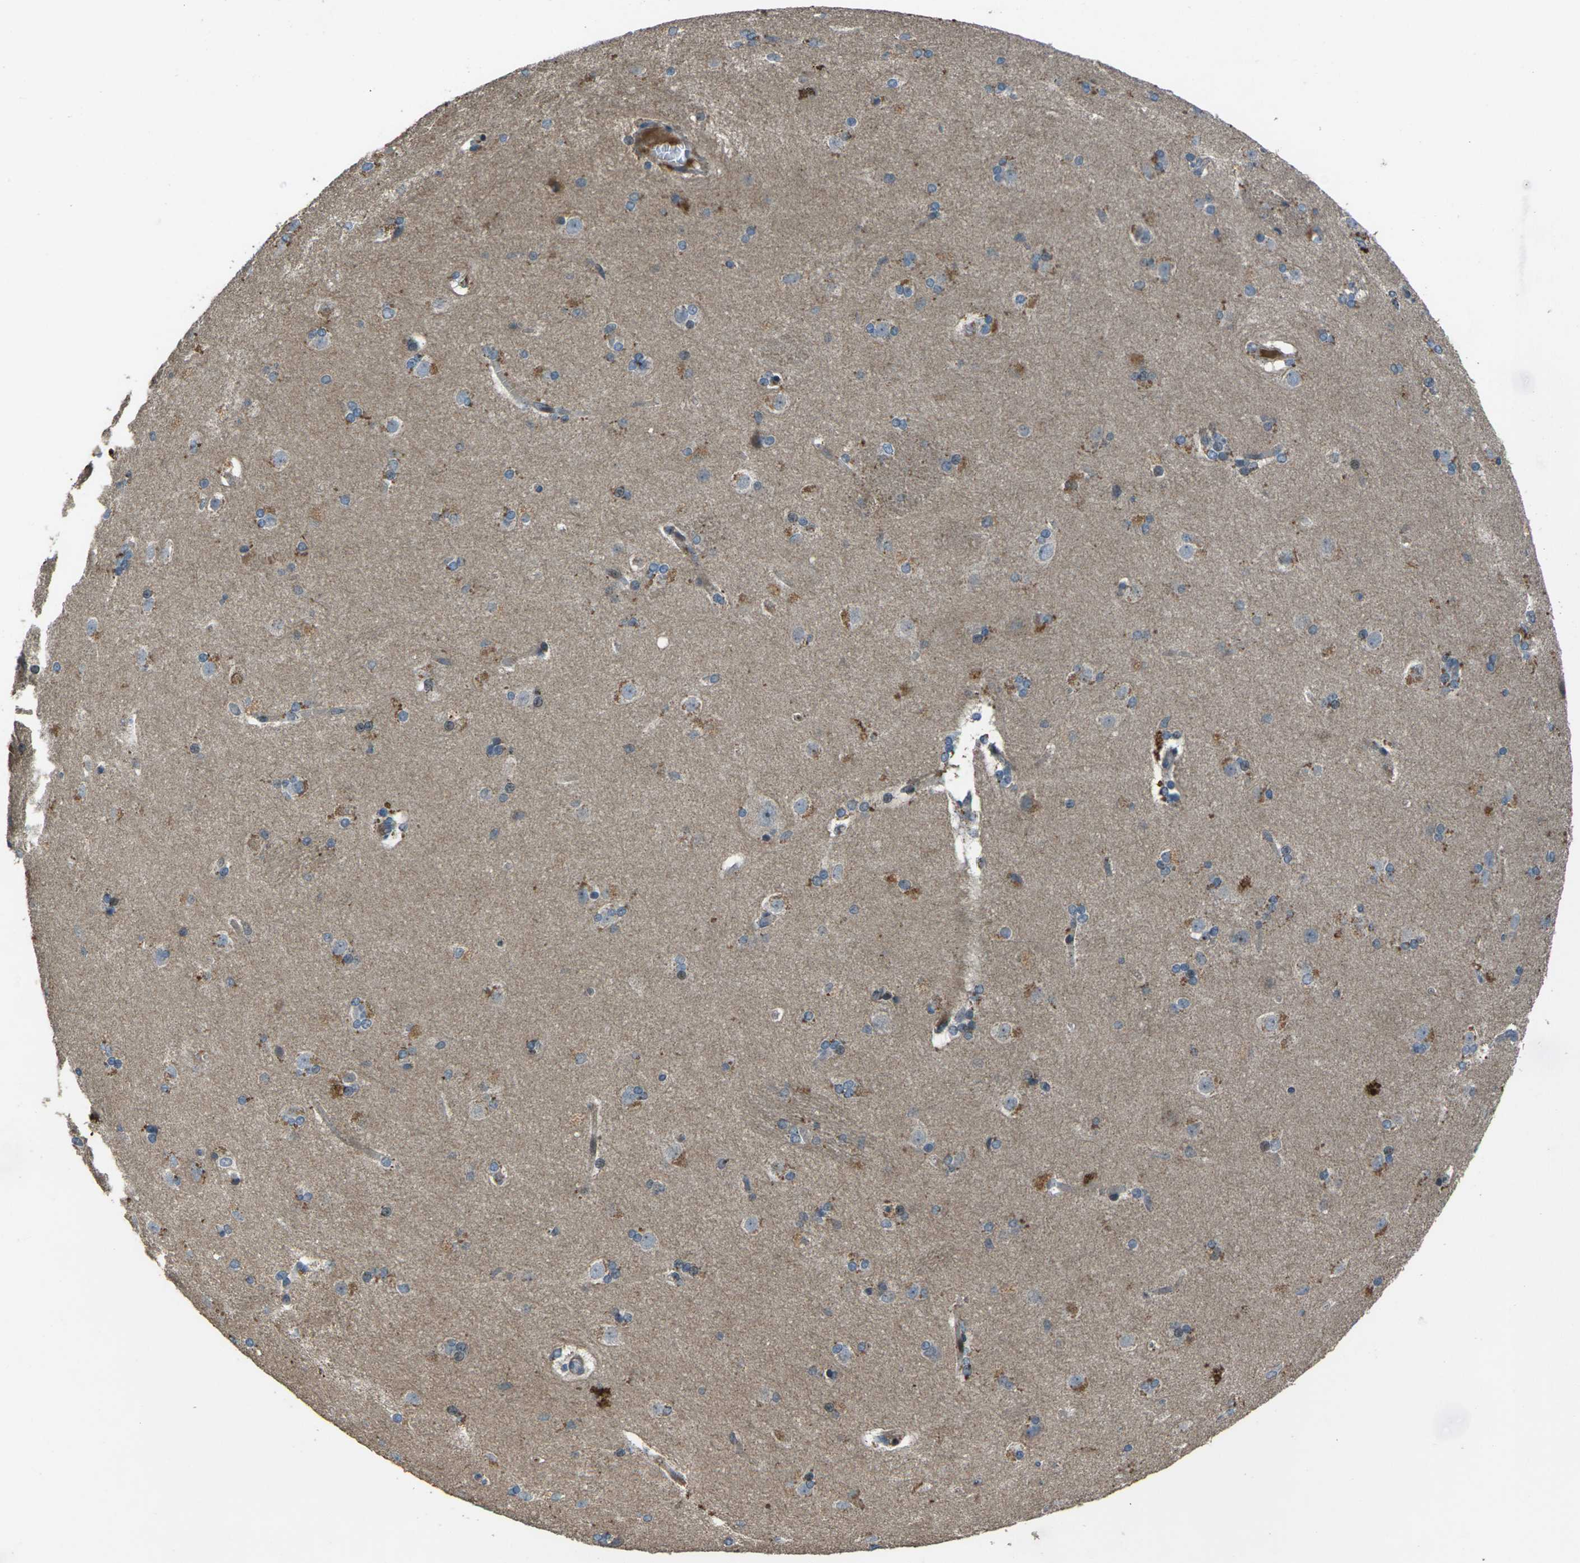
{"staining": {"intensity": "weak", "quantity": "25%-75%", "location": "cytoplasmic/membranous"}, "tissue": "caudate", "cell_type": "Glial cells", "image_type": "normal", "snomed": [{"axis": "morphology", "description": "Normal tissue, NOS"}, {"axis": "topography", "description": "Lateral ventricle wall"}], "caption": "An immunohistochemistry (IHC) image of normal tissue is shown. Protein staining in brown highlights weak cytoplasmic/membranous positivity in caudate within glial cells.", "gene": "EDNRA", "patient": {"sex": "female", "age": 19}}